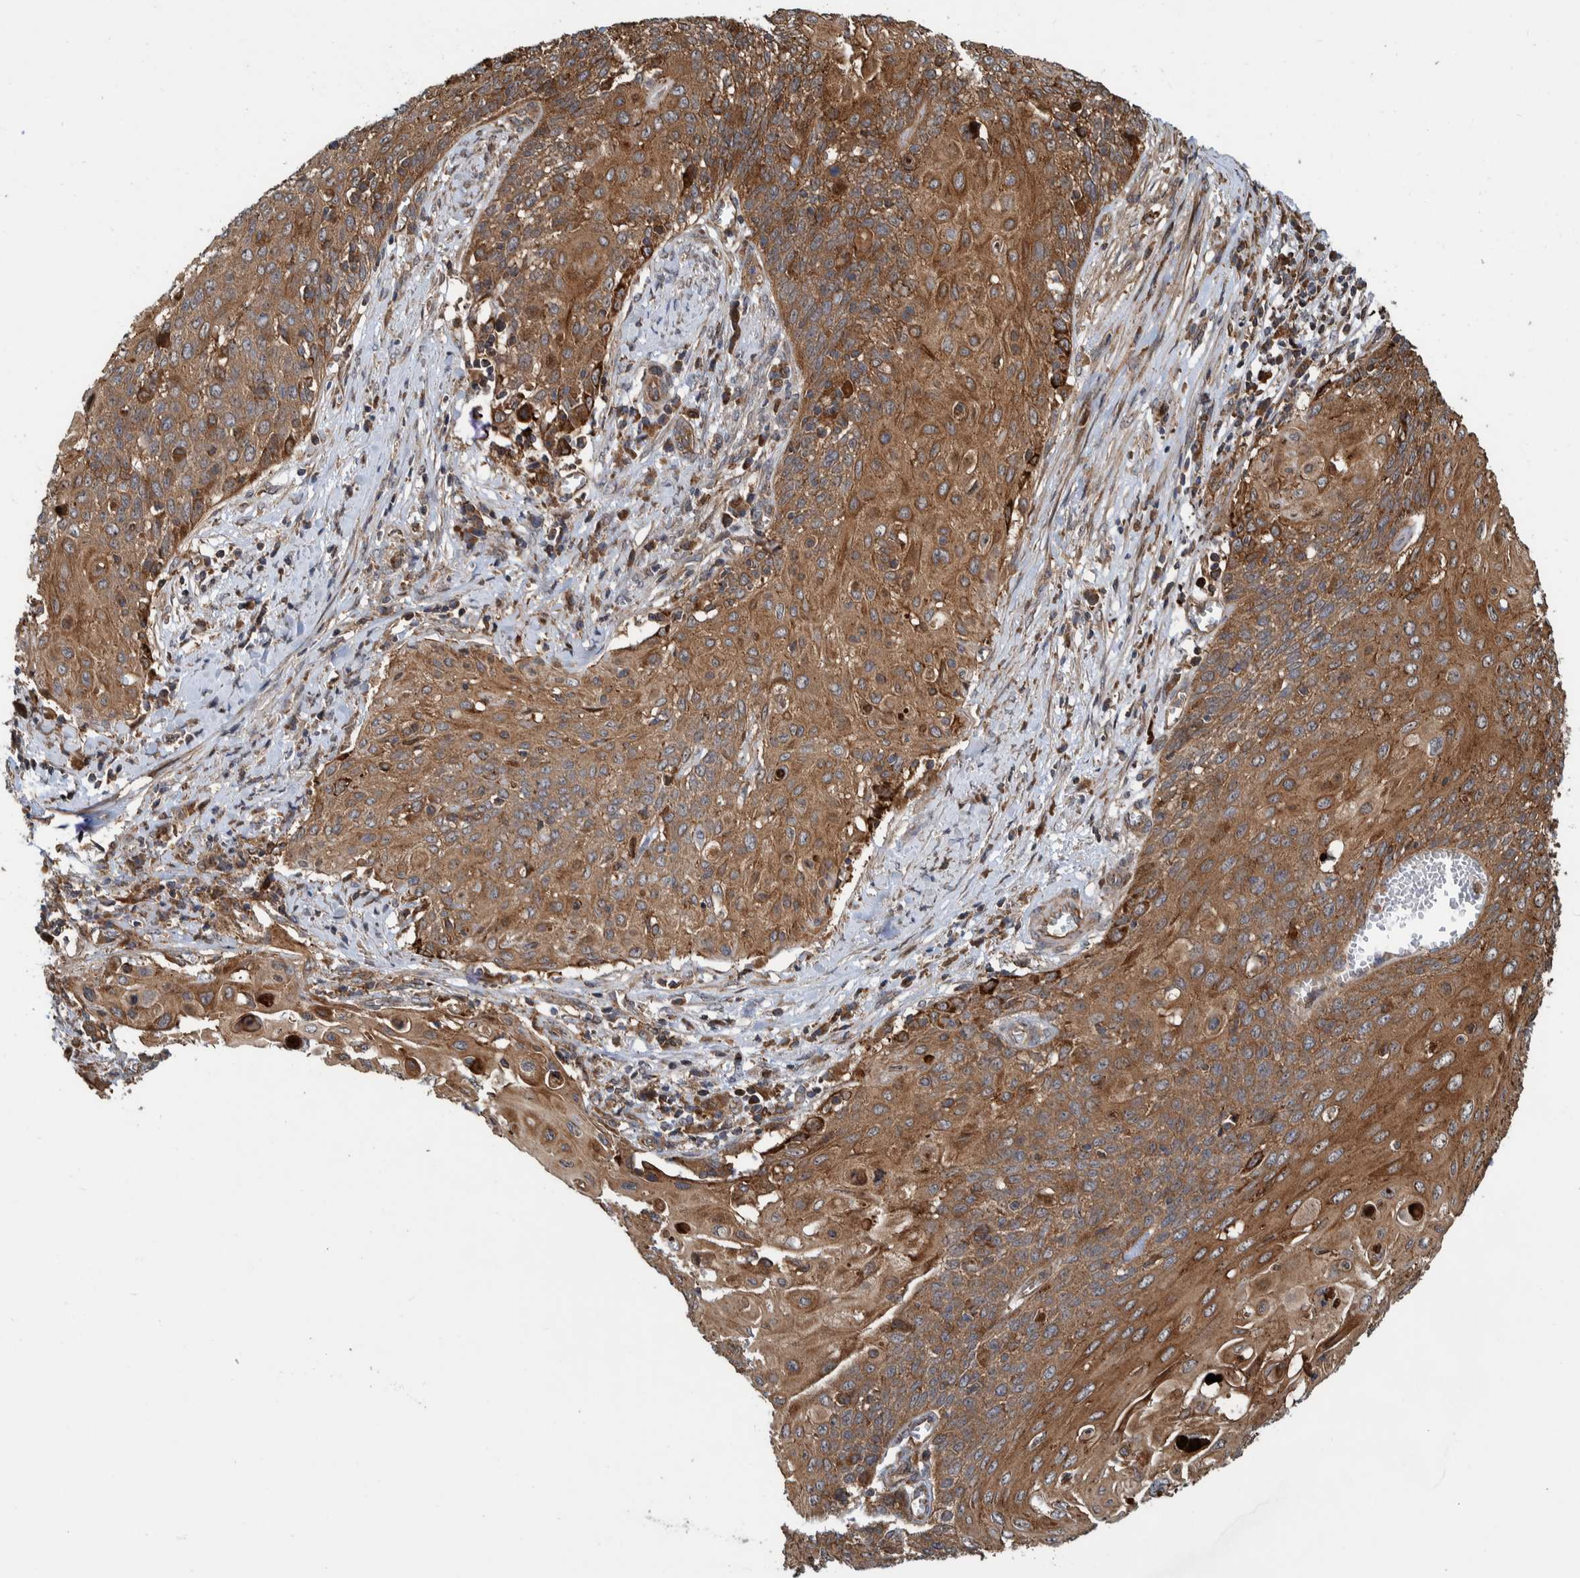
{"staining": {"intensity": "moderate", "quantity": ">75%", "location": "cytoplasmic/membranous"}, "tissue": "cervical cancer", "cell_type": "Tumor cells", "image_type": "cancer", "snomed": [{"axis": "morphology", "description": "Squamous cell carcinoma, NOS"}, {"axis": "topography", "description": "Cervix"}], "caption": "Protein staining exhibits moderate cytoplasmic/membranous positivity in approximately >75% of tumor cells in cervical squamous cell carcinoma. The staining was performed using DAB (3,3'-diaminobenzidine), with brown indicating positive protein expression. Nuclei are stained blue with hematoxylin.", "gene": "CCDC57", "patient": {"sex": "female", "age": 39}}